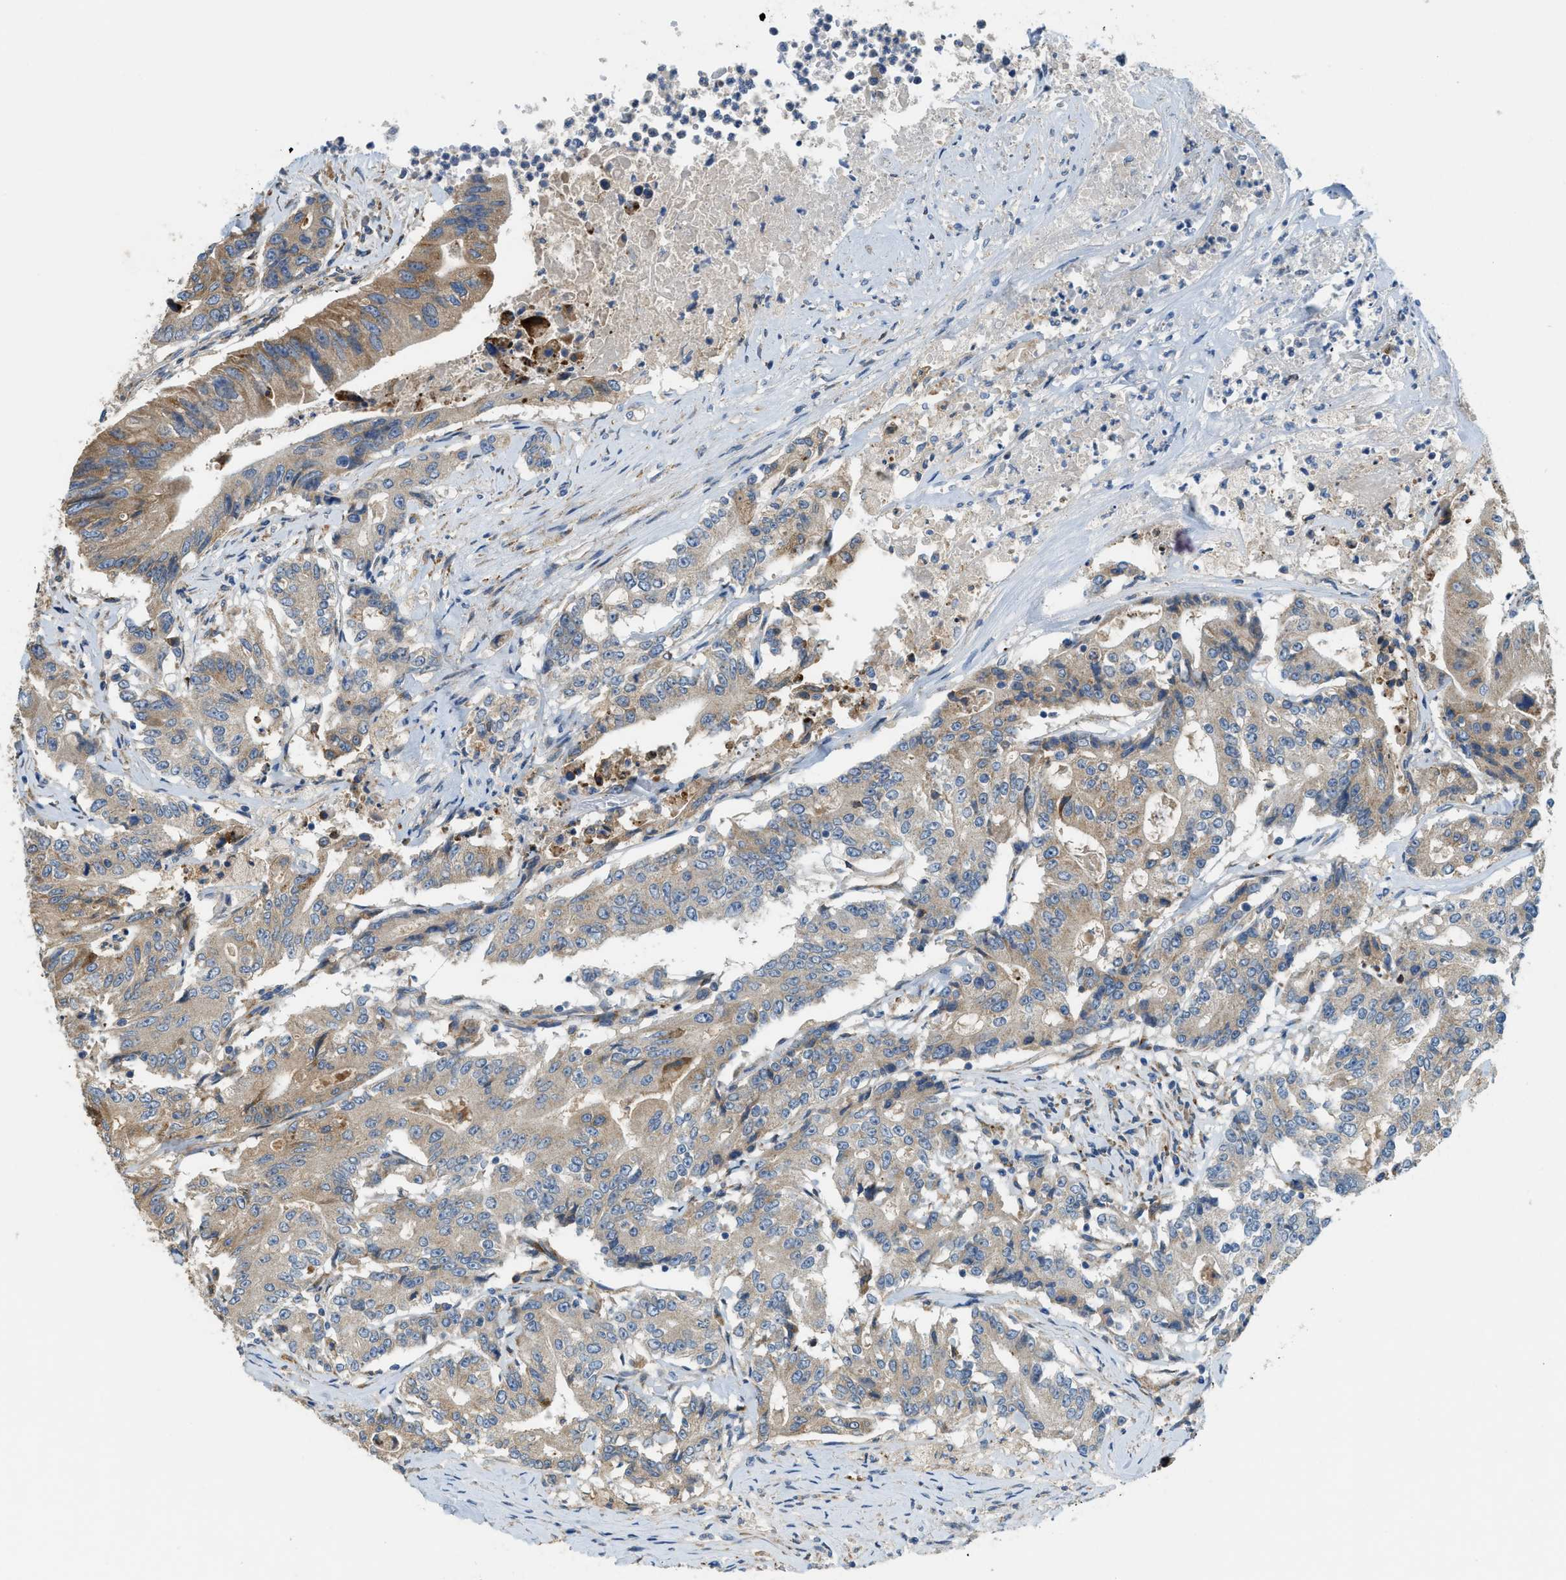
{"staining": {"intensity": "moderate", "quantity": ">75%", "location": "cytoplasmic/membranous"}, "tissue": "colorectal cancer", "cell_type": "Tumor cells", "image_type": "cancer", "snomed": [{"axis": "morphology", "description": "Adenocarcinoma, NOS"}, {"axis": "topography", "description": "Colon"}], "caption": "Colorectal cancer (adenocarcinoma) stained for a protein (brown) exhibits moderate cytoplasmic/membranous positive staining in approximately >75% of tumor cells.", "gene": "TMEM68", "patient": {"sex": "female", "age": 77}}